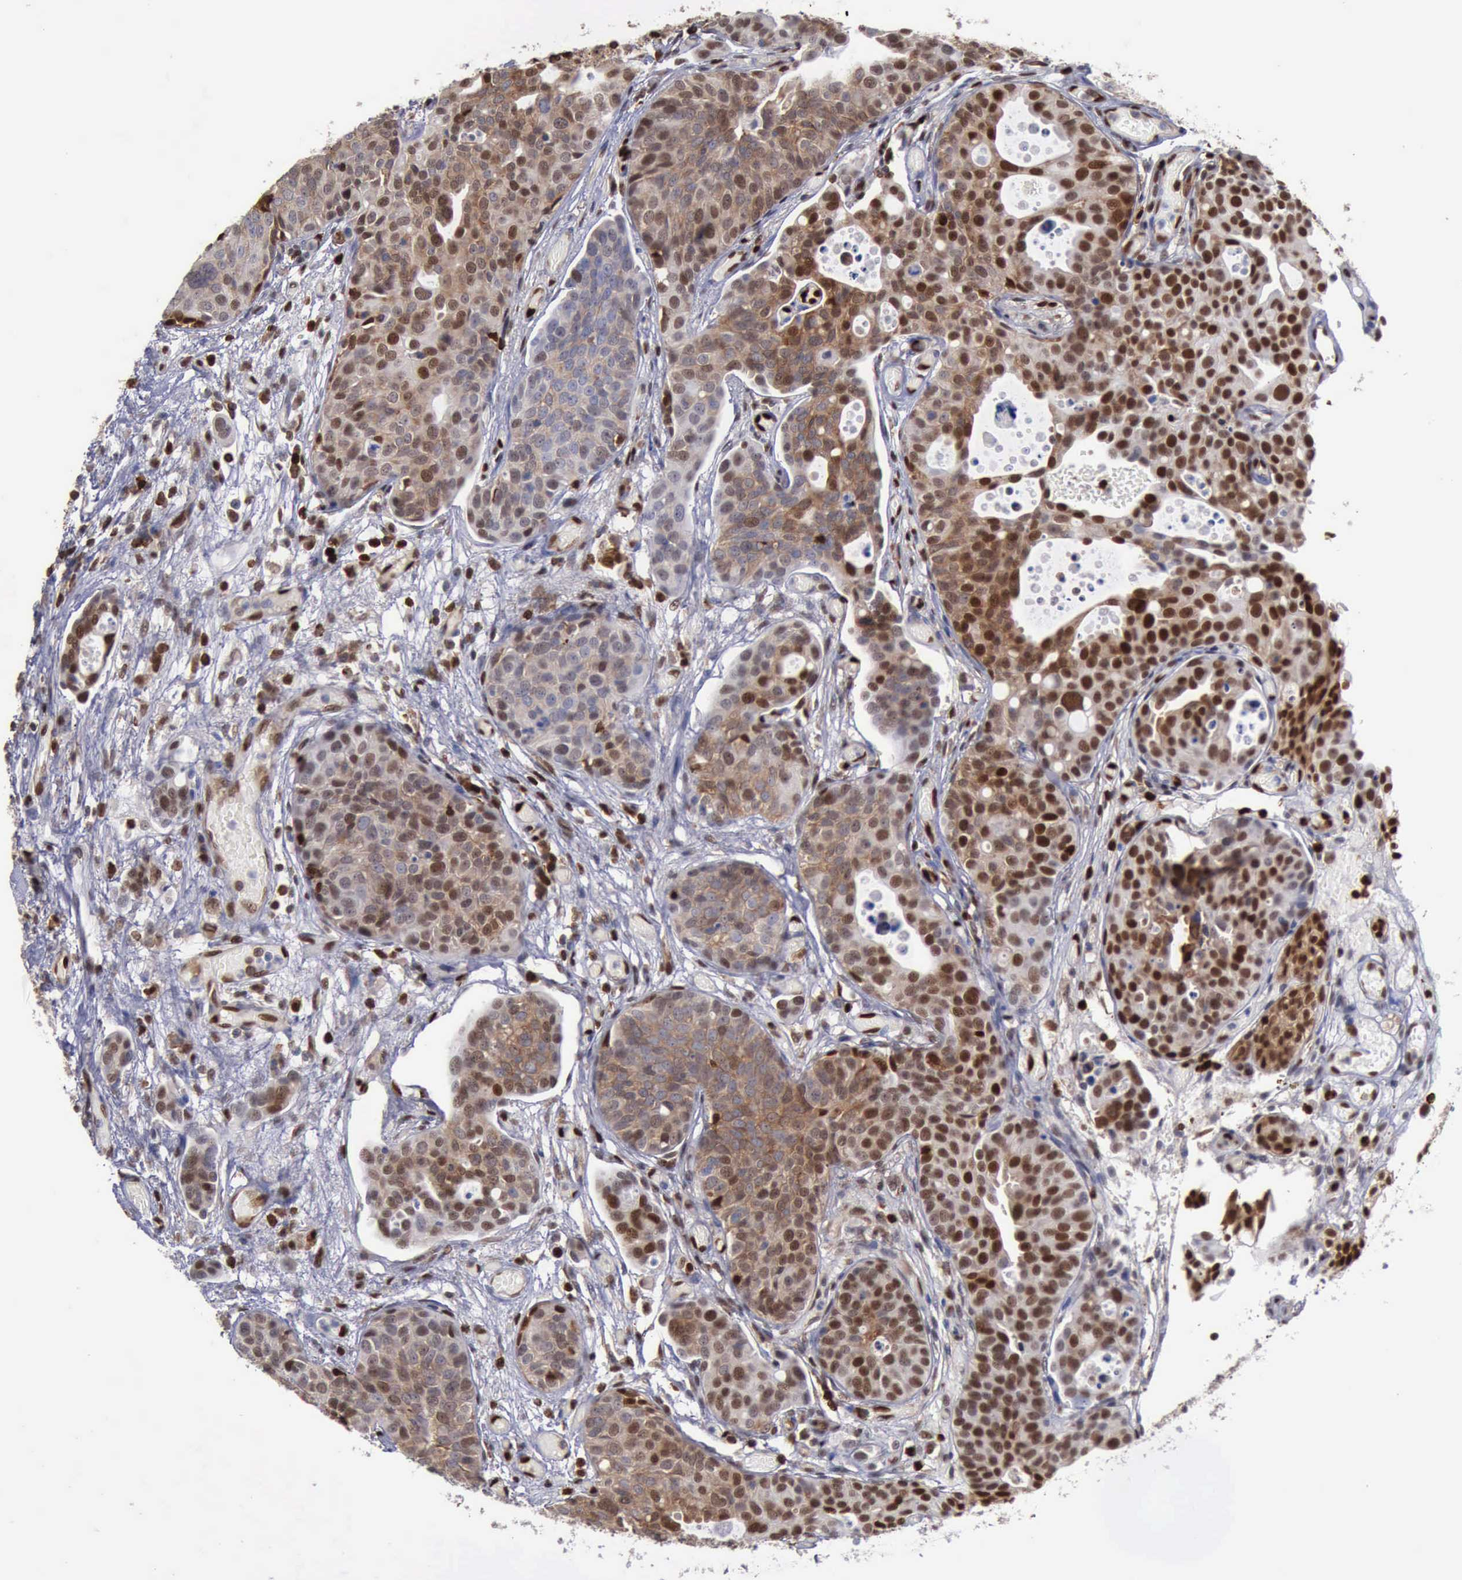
{"staining": {"intensity": "strong", "quantity": "25%-75%", "location": "cytoplasmic/membranous,nuclear"}, "tissue": "urothelial cancer", "cell_type": "Tumor cells", "image_type": "cancer", "snomed": [{"axis": "morphology", "description": "Urothelial carcinoma, High grade"}, {"axis": "topography", "description": "Urinary bladder"}], "caption": "Immunohistochemical staining of human urothelial carcinoma (high-grade) demonstrates high levels of strong cytoplasmic/membranous and nuclear protein staining in approximately 25%-75% of tumor cells.", "gene": "PDCD4", "patient": {"sex": "male", "age": 78}}